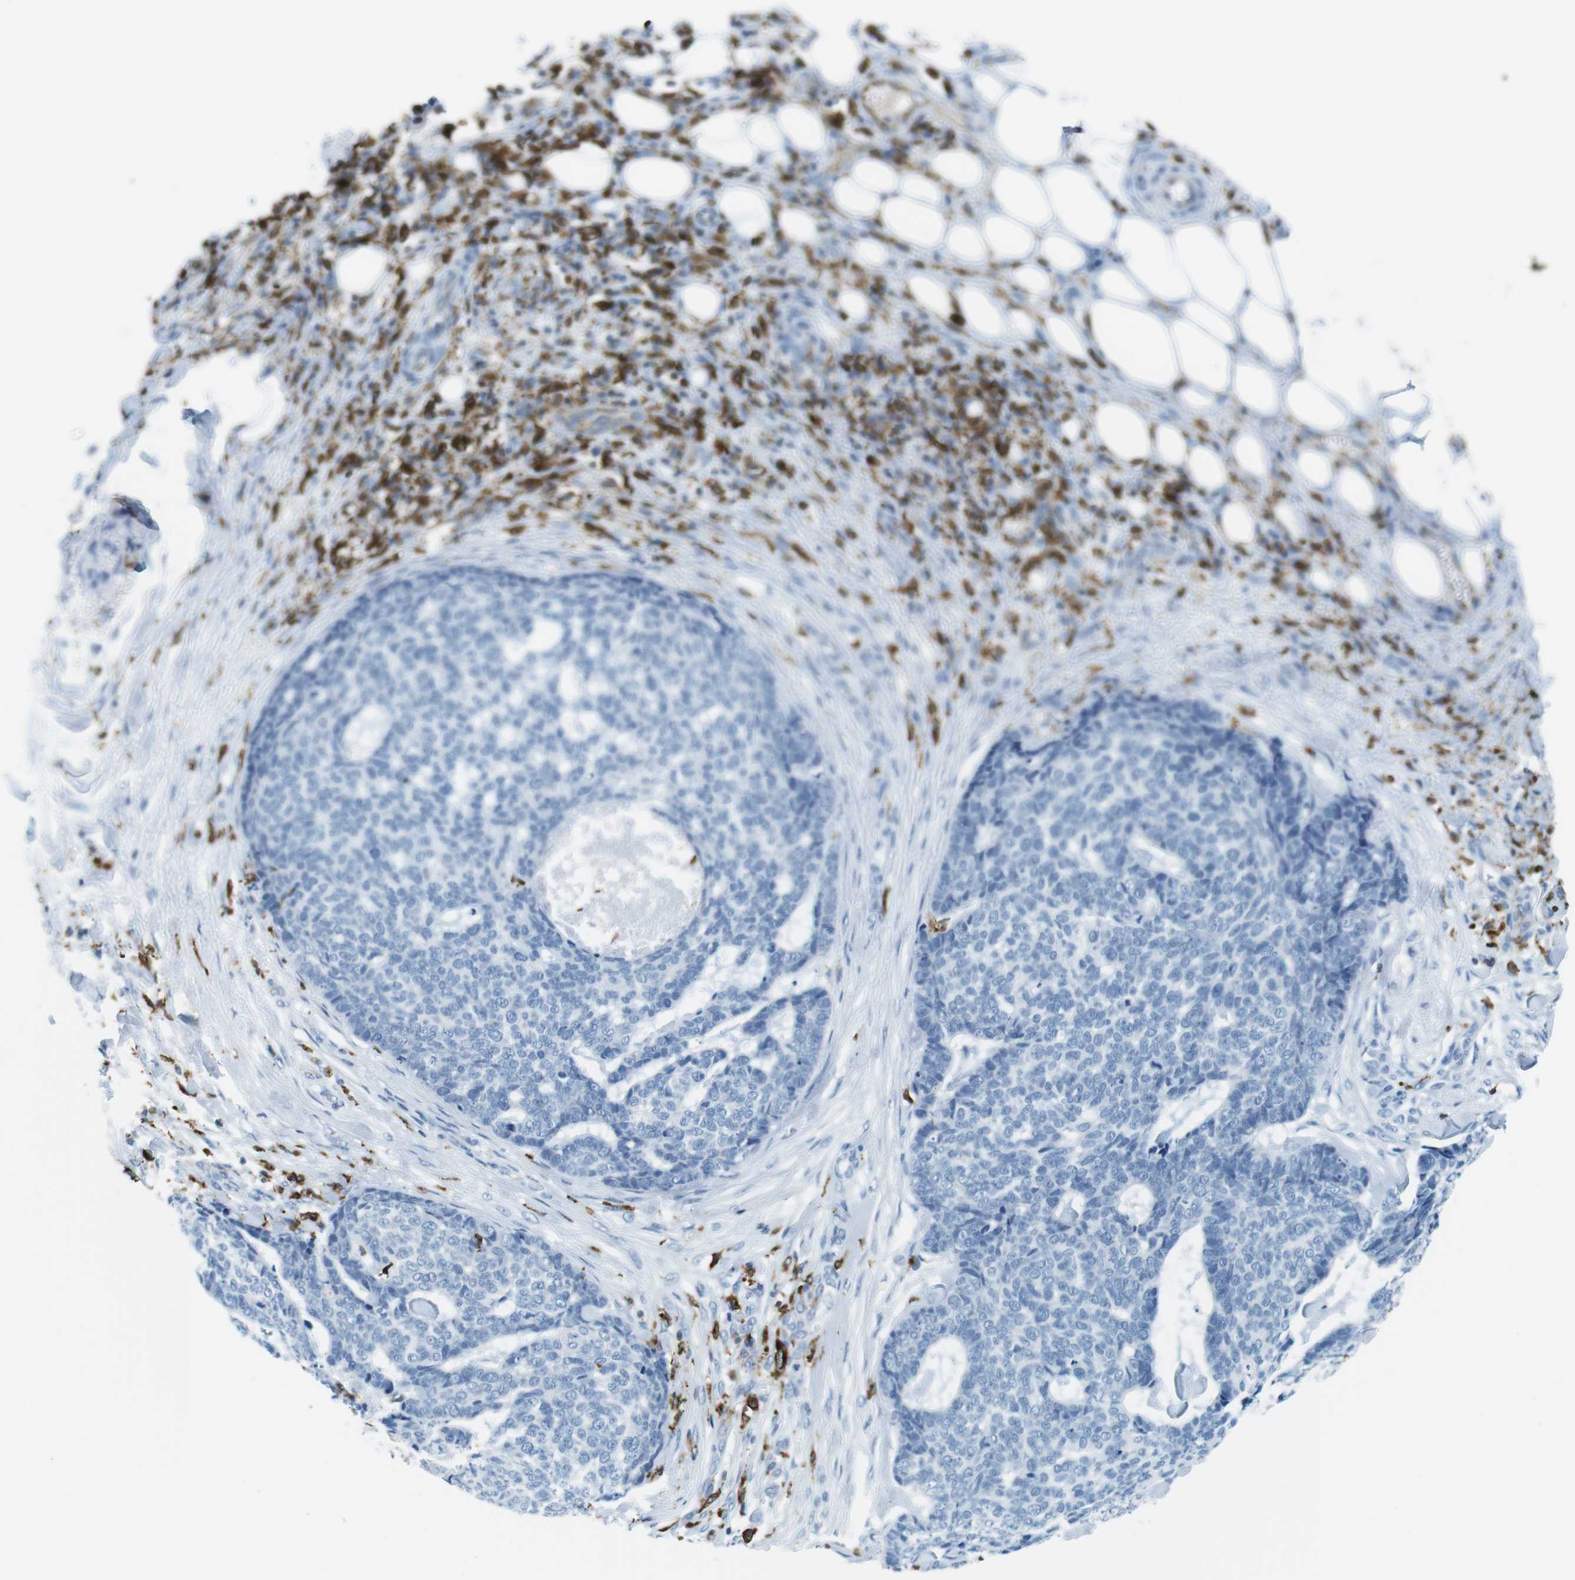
{"staining": {"intensity": "negative", "quantity": "none", "location": "none"}, "tissue": "skin cancer", "cell_type": "Tumor cells", "image_type": "cancer", "snomed": [{"axis": "morphology", "description": "Basal cell carcinoma"}, {"axis": "topography", "description": "Skin"}], "caption": "Skin cancer (basal cell carcinoma) stained for a protein using immunohistochemistry (IHC) shows no staining tumor cells.", "gene": "CIITA", "patient": {"sex": "male", "age": 84}}